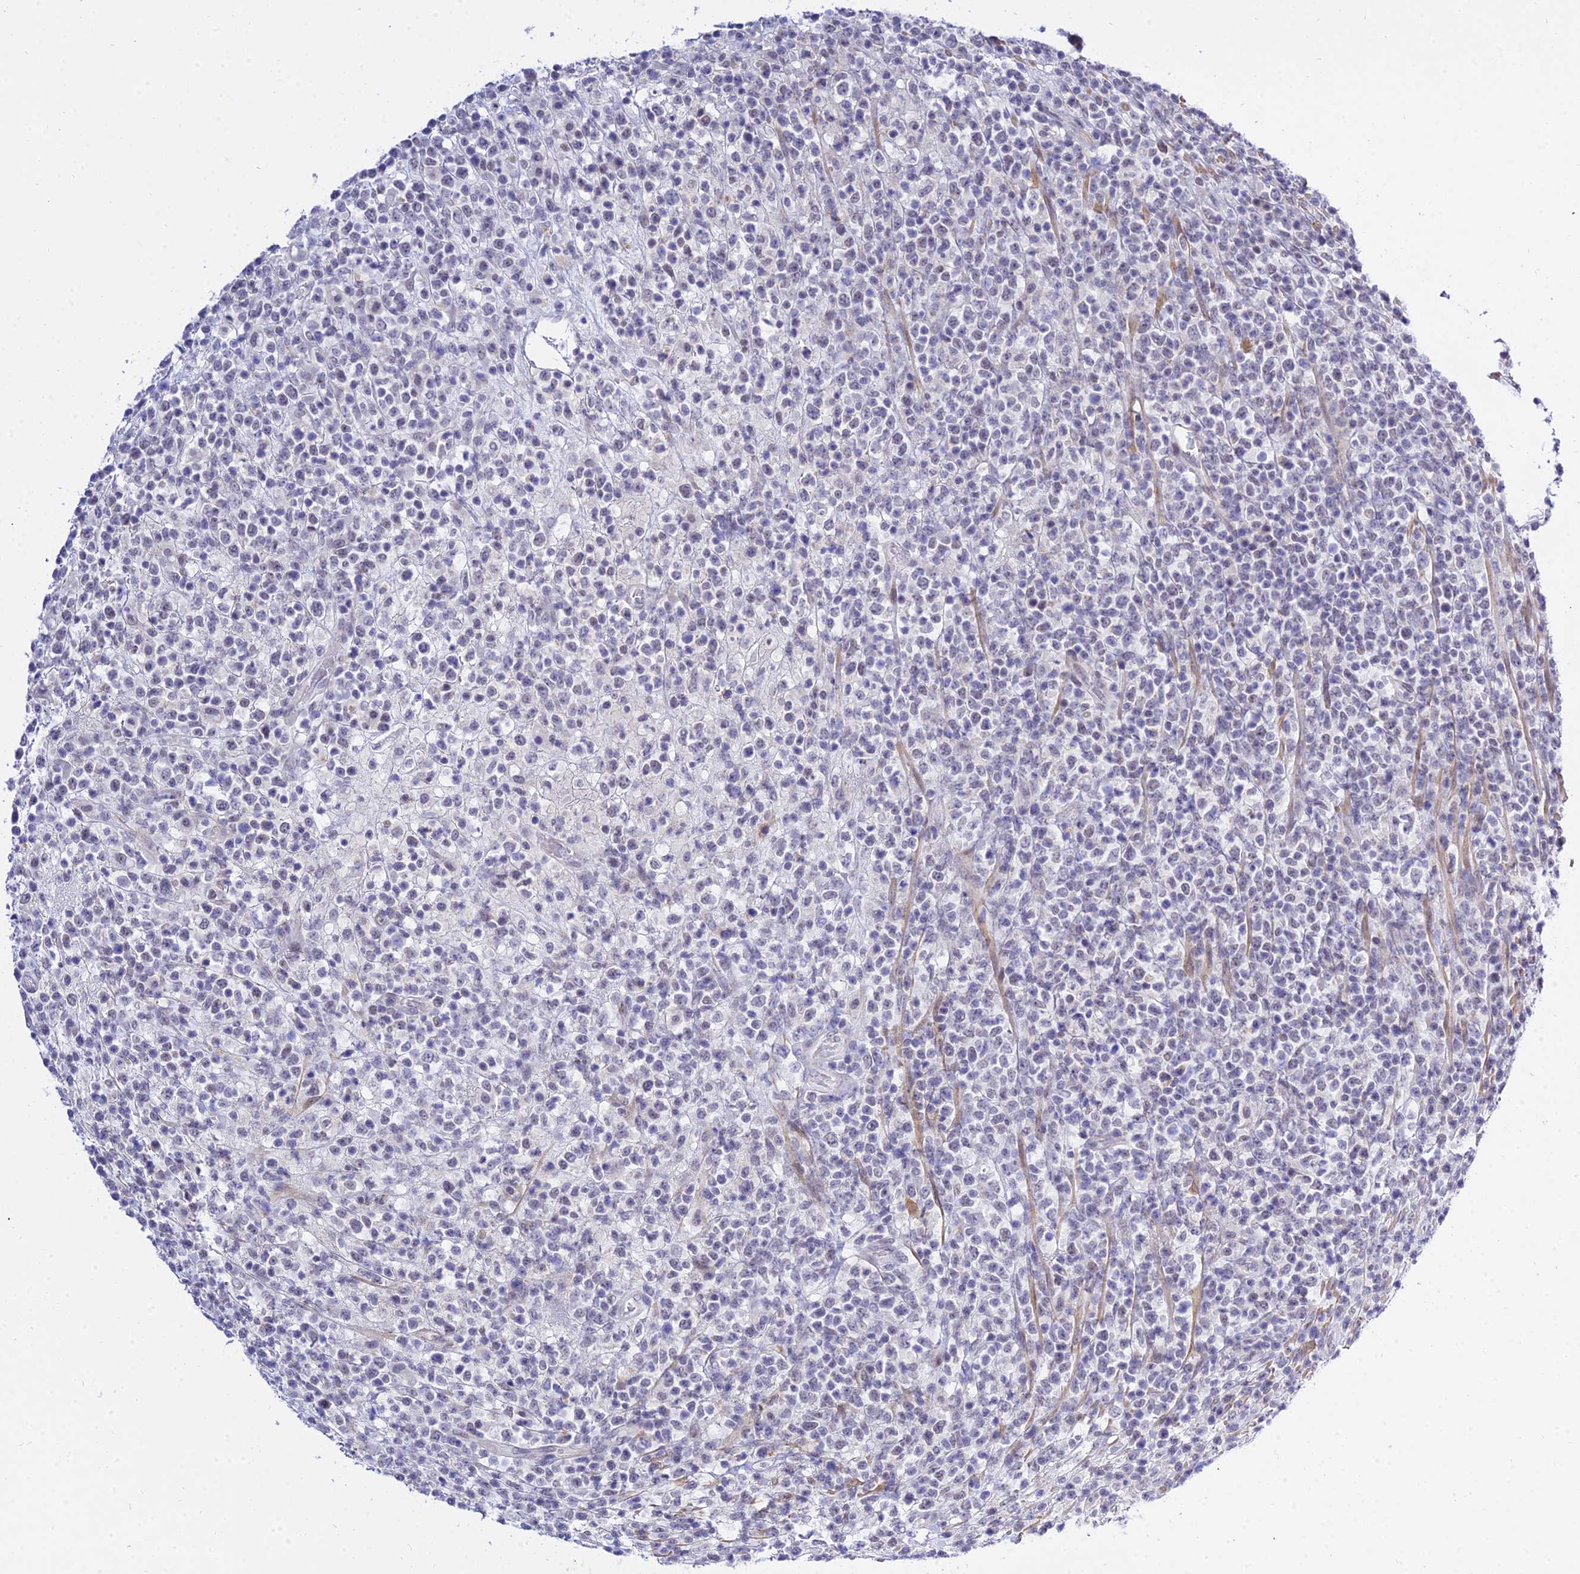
{"staining": {"intensity": "negative", "quantity": "none", "location": "none"}, "tissue": "lymphoma", "cell_type": "Tumor cells", "image_type": "cancer", "snomed": [{"axis": "morphology", "description": "Malignant lymphoma, non-Hodgkin's type, High grade"}, {"axis": "topography", "description": "Colon"}], "caption": "Tumor cells are negative for brown protein staining in malignant lymphoma, non-Hodgkin's type (high-grade).", "gene": "ZNF628", "patient": {"sex": "female", "age": 53}}